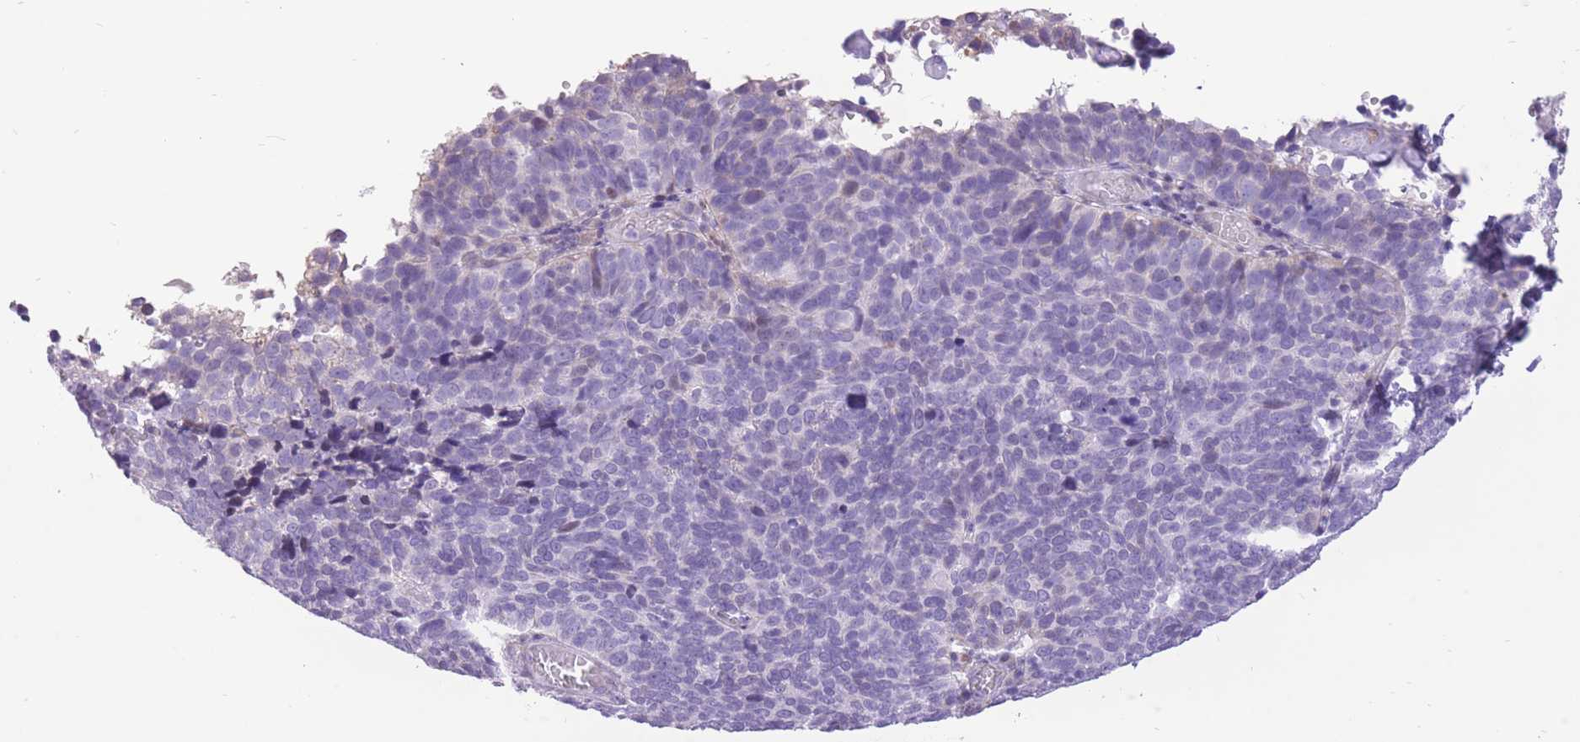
{"staining": {"intensity": "negative", "quantity": "none", "location": "none"}, "tissue": "cervical cancer", "cell_type": "Tumor cells", "image_type": "cancer", "snomed": [{"axis": "morphology", "description": "Squamous cell carcinoma, NOS"}, {"axis": "topography", "description": "Cervix"}], "caption": "Immunohistochemistry of cervical squamous cell carcinoma demonstrates no positivity in tumor cells.", "gene": "WDR70", "patient": {"sex": "female", "age": 39}}